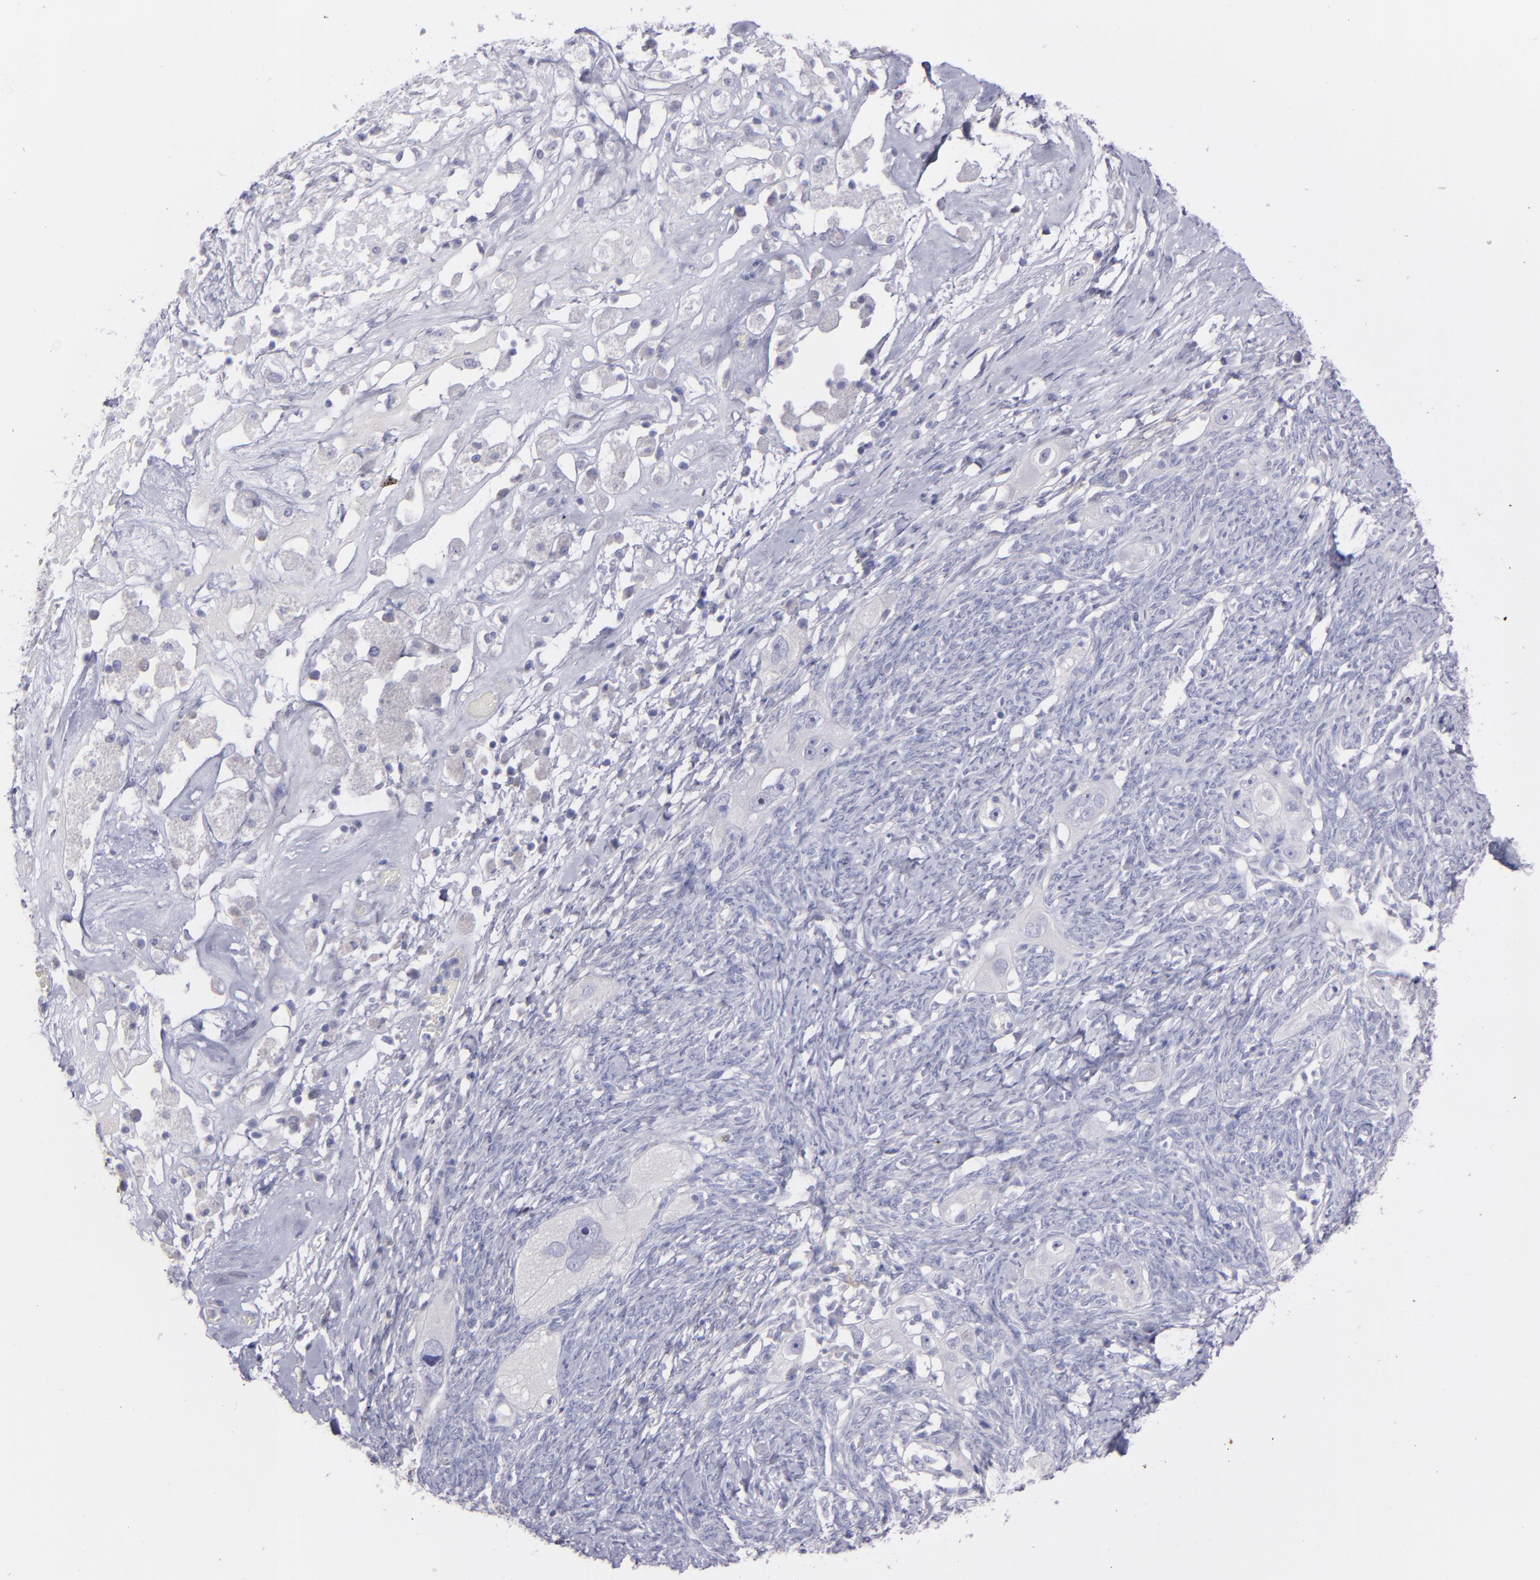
{"staining": {"intensity": "negative", "quantity": "none", "location": "none"}, "tissue": "ovarian cancer", "cell_type": "Tumor cells", "image_type": "cancer", "snomed": [{"axis": "morphology", "description": "Normal tissue, NOS"}, {"axis": "morphology", "description": "Cystadenocarcinoma, serous, NOS"}, {"axis": "topography", "description": "Ovary"}], "caption": "This is a micrograph of IHC staining of ovarian cancer, which shows no staining in tumor cells.", "gene": "SNAP25", "patient": {"sex": "female", "age": 62}}